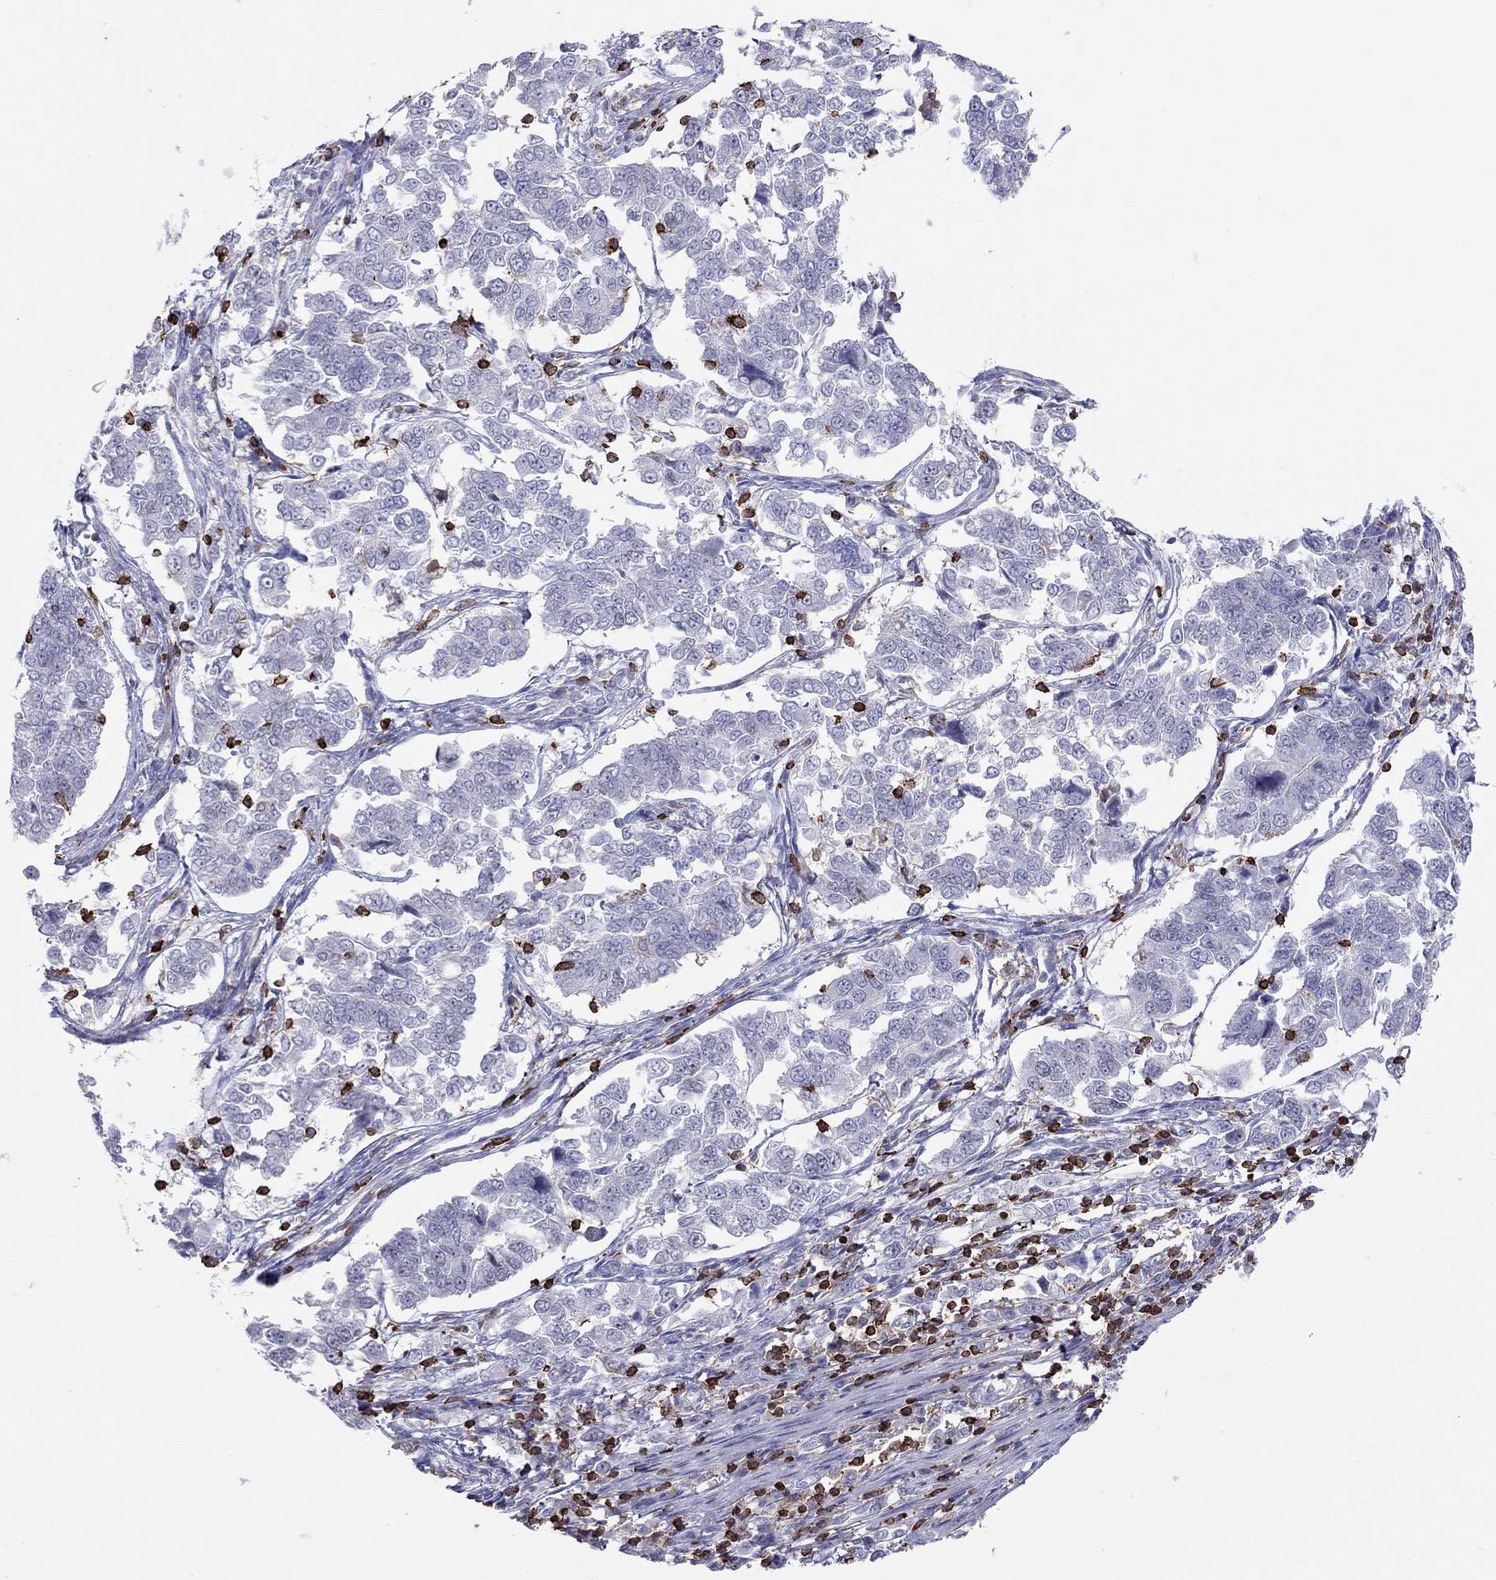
{"staining": {"intensity": "negative", "quantity": "none", "location": "none"}, "tissue": "endometrial cancer", "cell_type": "Tumor cells", "image_type": "cancer", "snomed": [{"axis": "morphology", "description": "Adenocarcinoma, NOS"}, {"axis": "topography", "description": "Endometrium"}], "caption": "Protein analysis of adenocarcinoma (endometrial) exhibits no significant expression in tumor cells.", "gene": "MND1", "patient": {"sex": "female", "age": 43}}